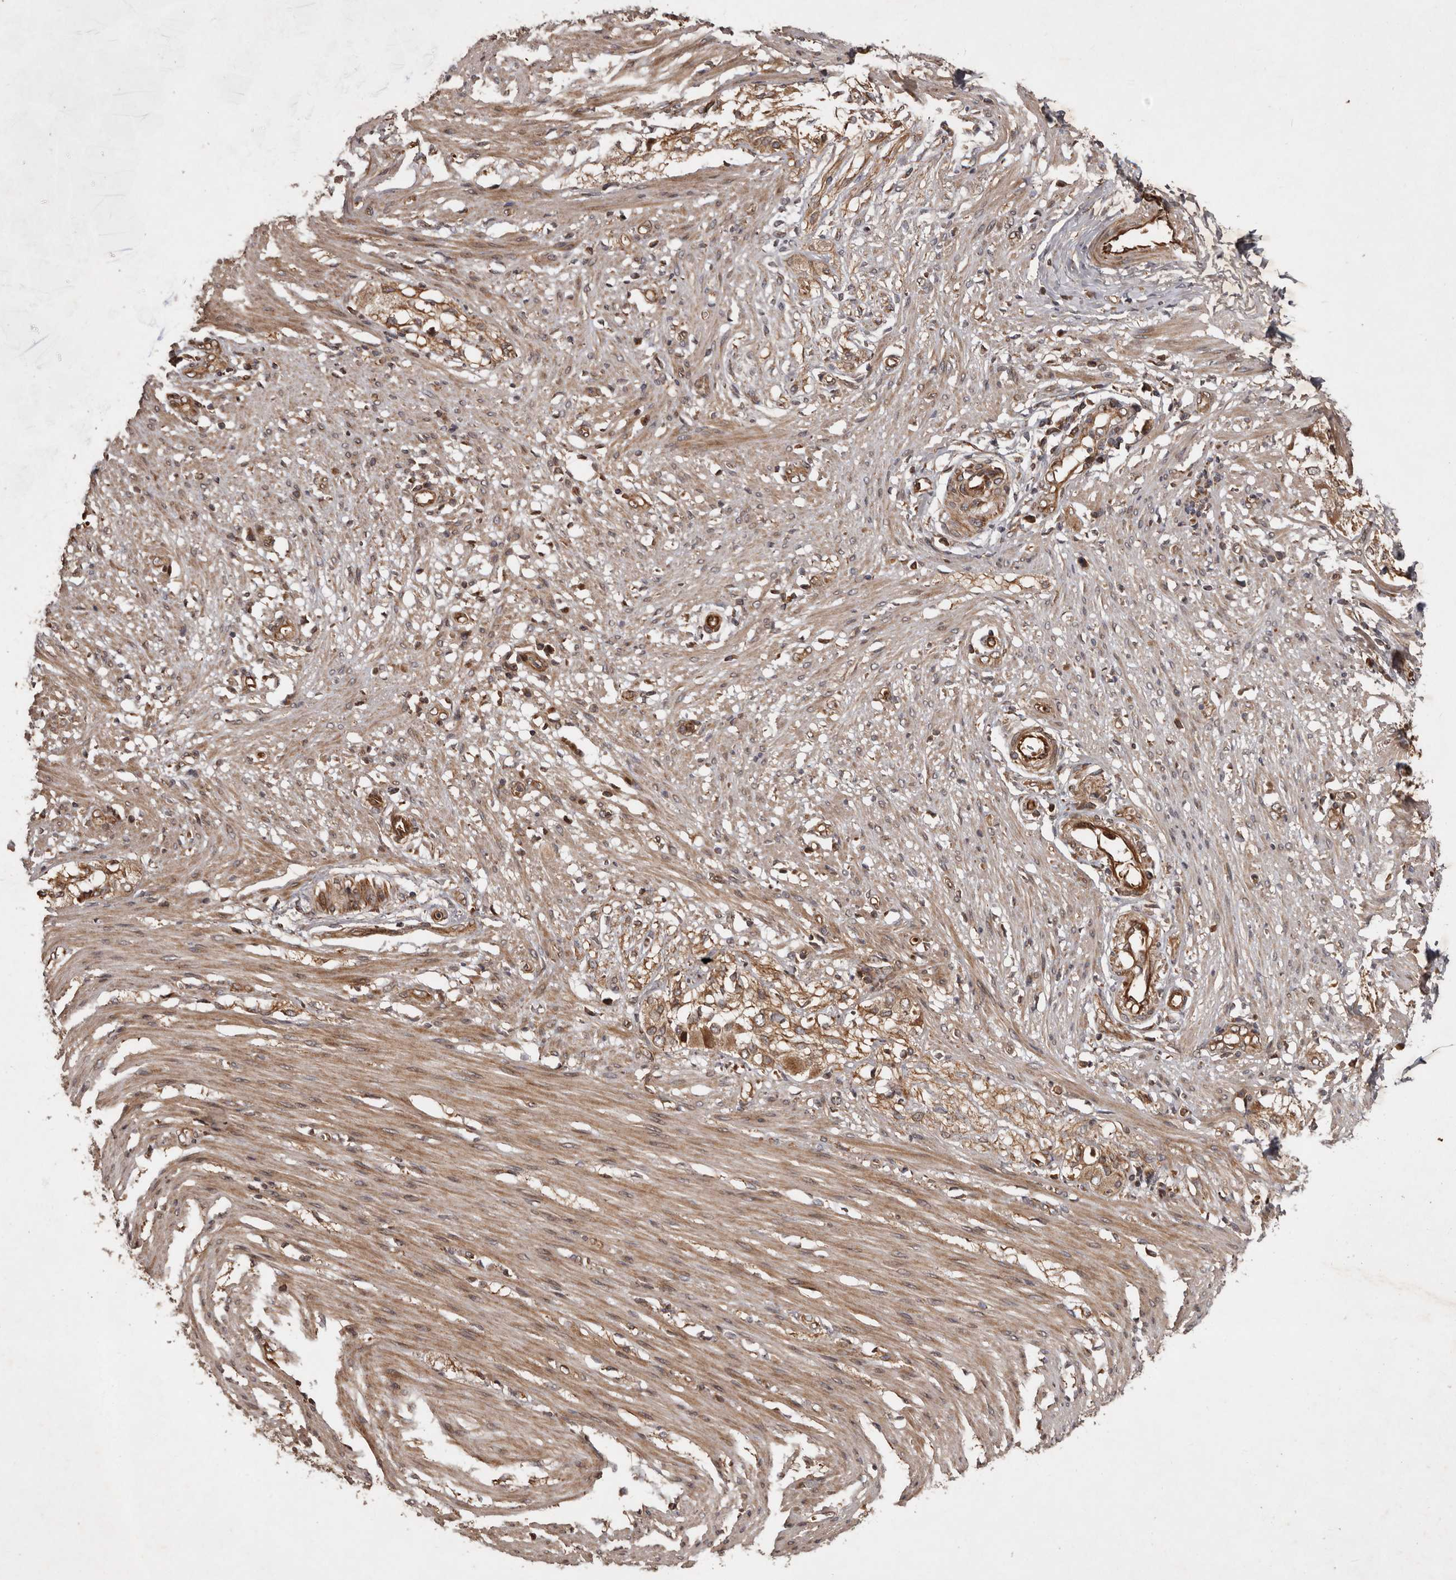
{"staining": {"intensity": "moderate", "quantity": ">75%", "location": "cytoplasmic/membranous"}, "tissue": "smooth muscle", "cell_type": "Smooth muscle cells", "image_type": "normal", "snomed": [{"axis": "morphology", "description": "Normal tissue, NOS"}, {"axis": "morphology", "description": "Adenocarcinoma, NOS"}, {"axis": "topography", "description": "Colon"}, {"axis": "topography", "description": "Peripheral nerve tissue"}], "caption": "Human smooth muscle stained for a protein (brown) reveals moderate cytoplasmic/membranous positive expression in about >75% of smooth muscle cells.", "gene": "STK36", "patient": {"sex": "male", "age": 14}}